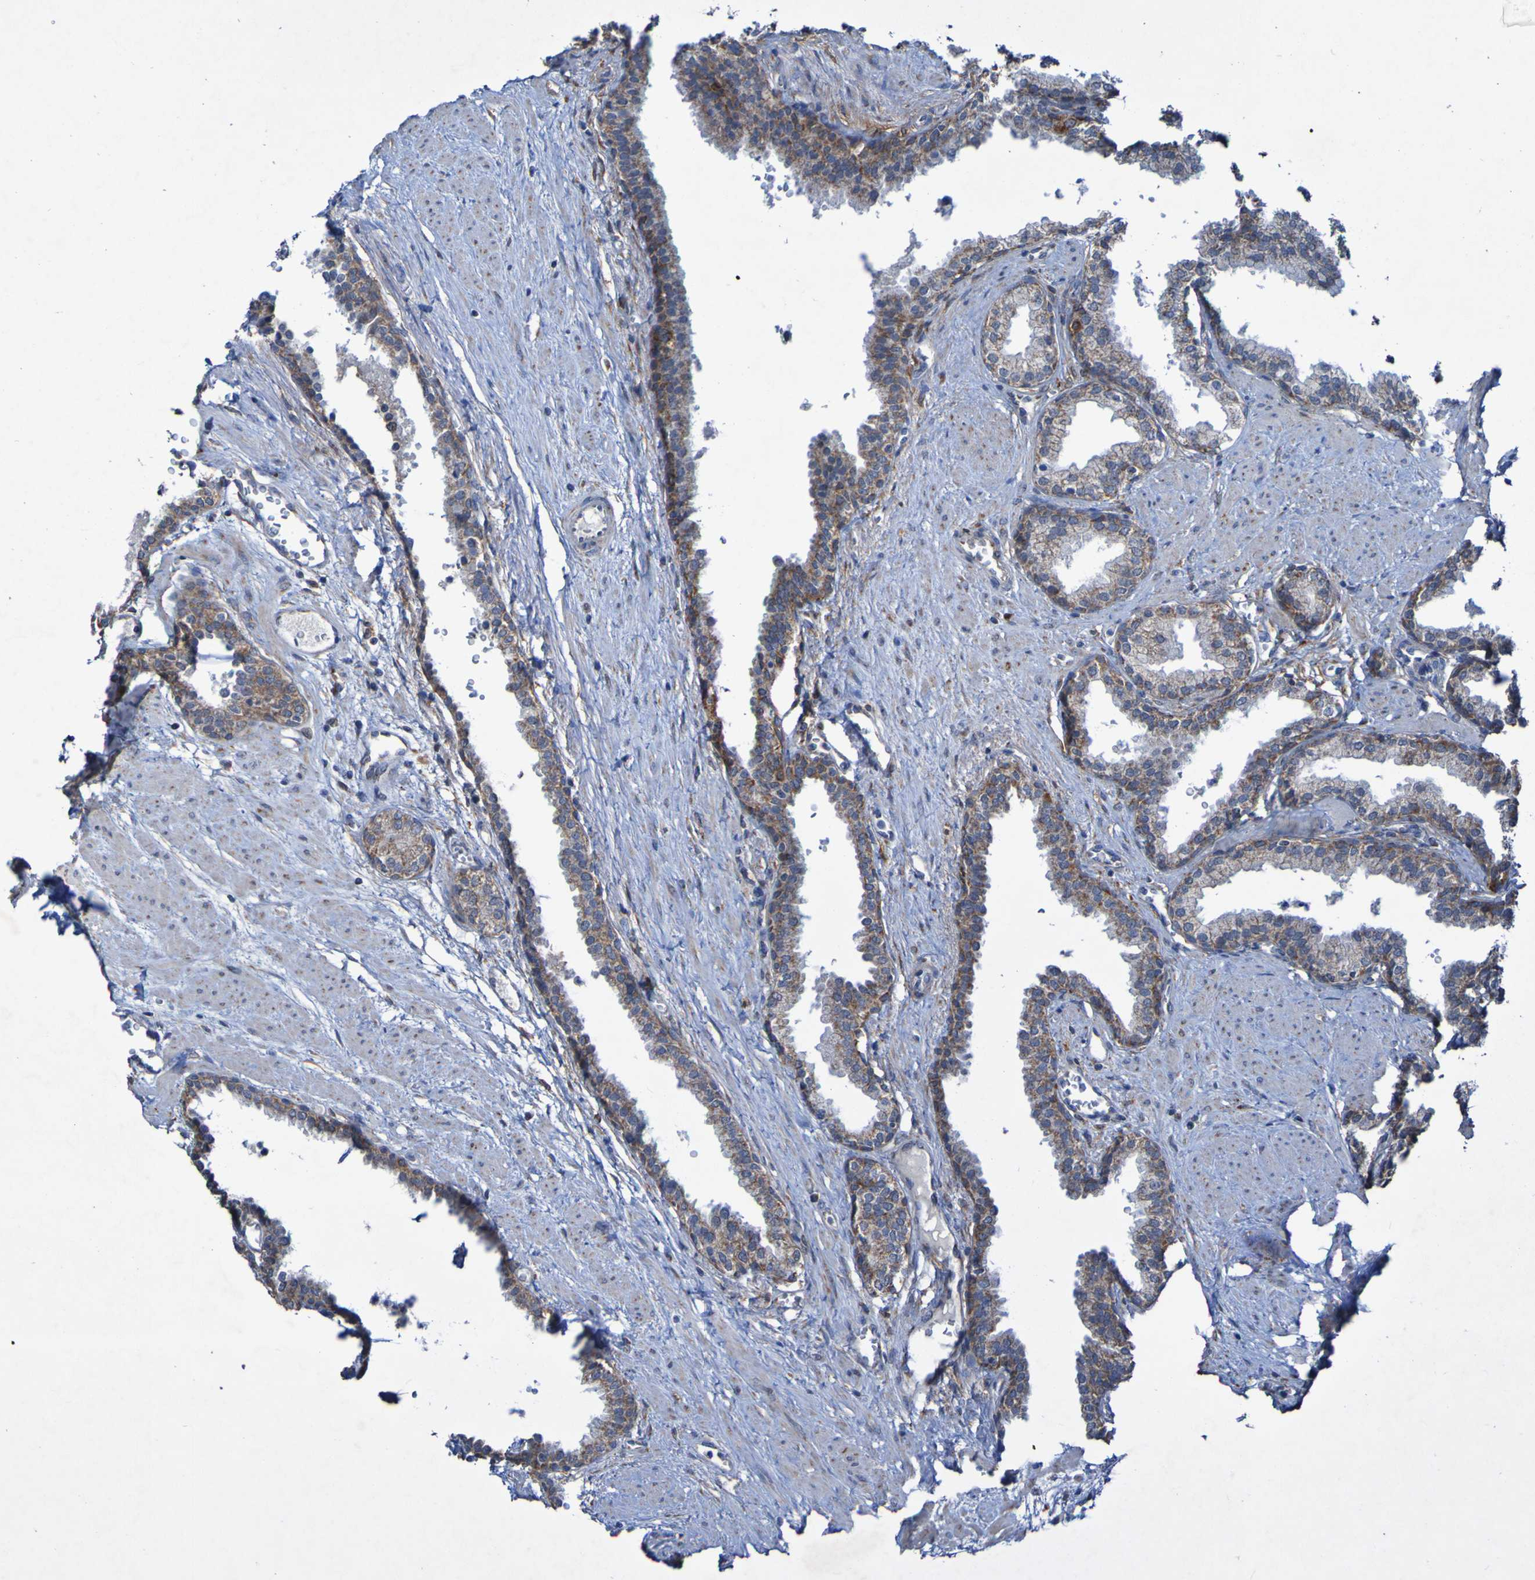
{"staining": {"intensity": "moderate", "quantity": "25%-75%", "location": "cytoplasmic/membranous"}, "tissue": "prostate", "cell_type": "Glandular cells", "image_type": "normal", "snomed": [{"axis": "morphology", "description": "Normal tissue, NOS"}, {"axis": "topography", "description": "Prostate"}], "caption": "Protein positivity by IHC reveals moderate cytoplasmic/membranous positivity in approximately 25%-75% of glandular cells in benign prostate. (DAB = brown stain, brightfield microscopy at high magnification).", "gene": "CCDC51", "patient": {"sex": "male", "age": 51}}